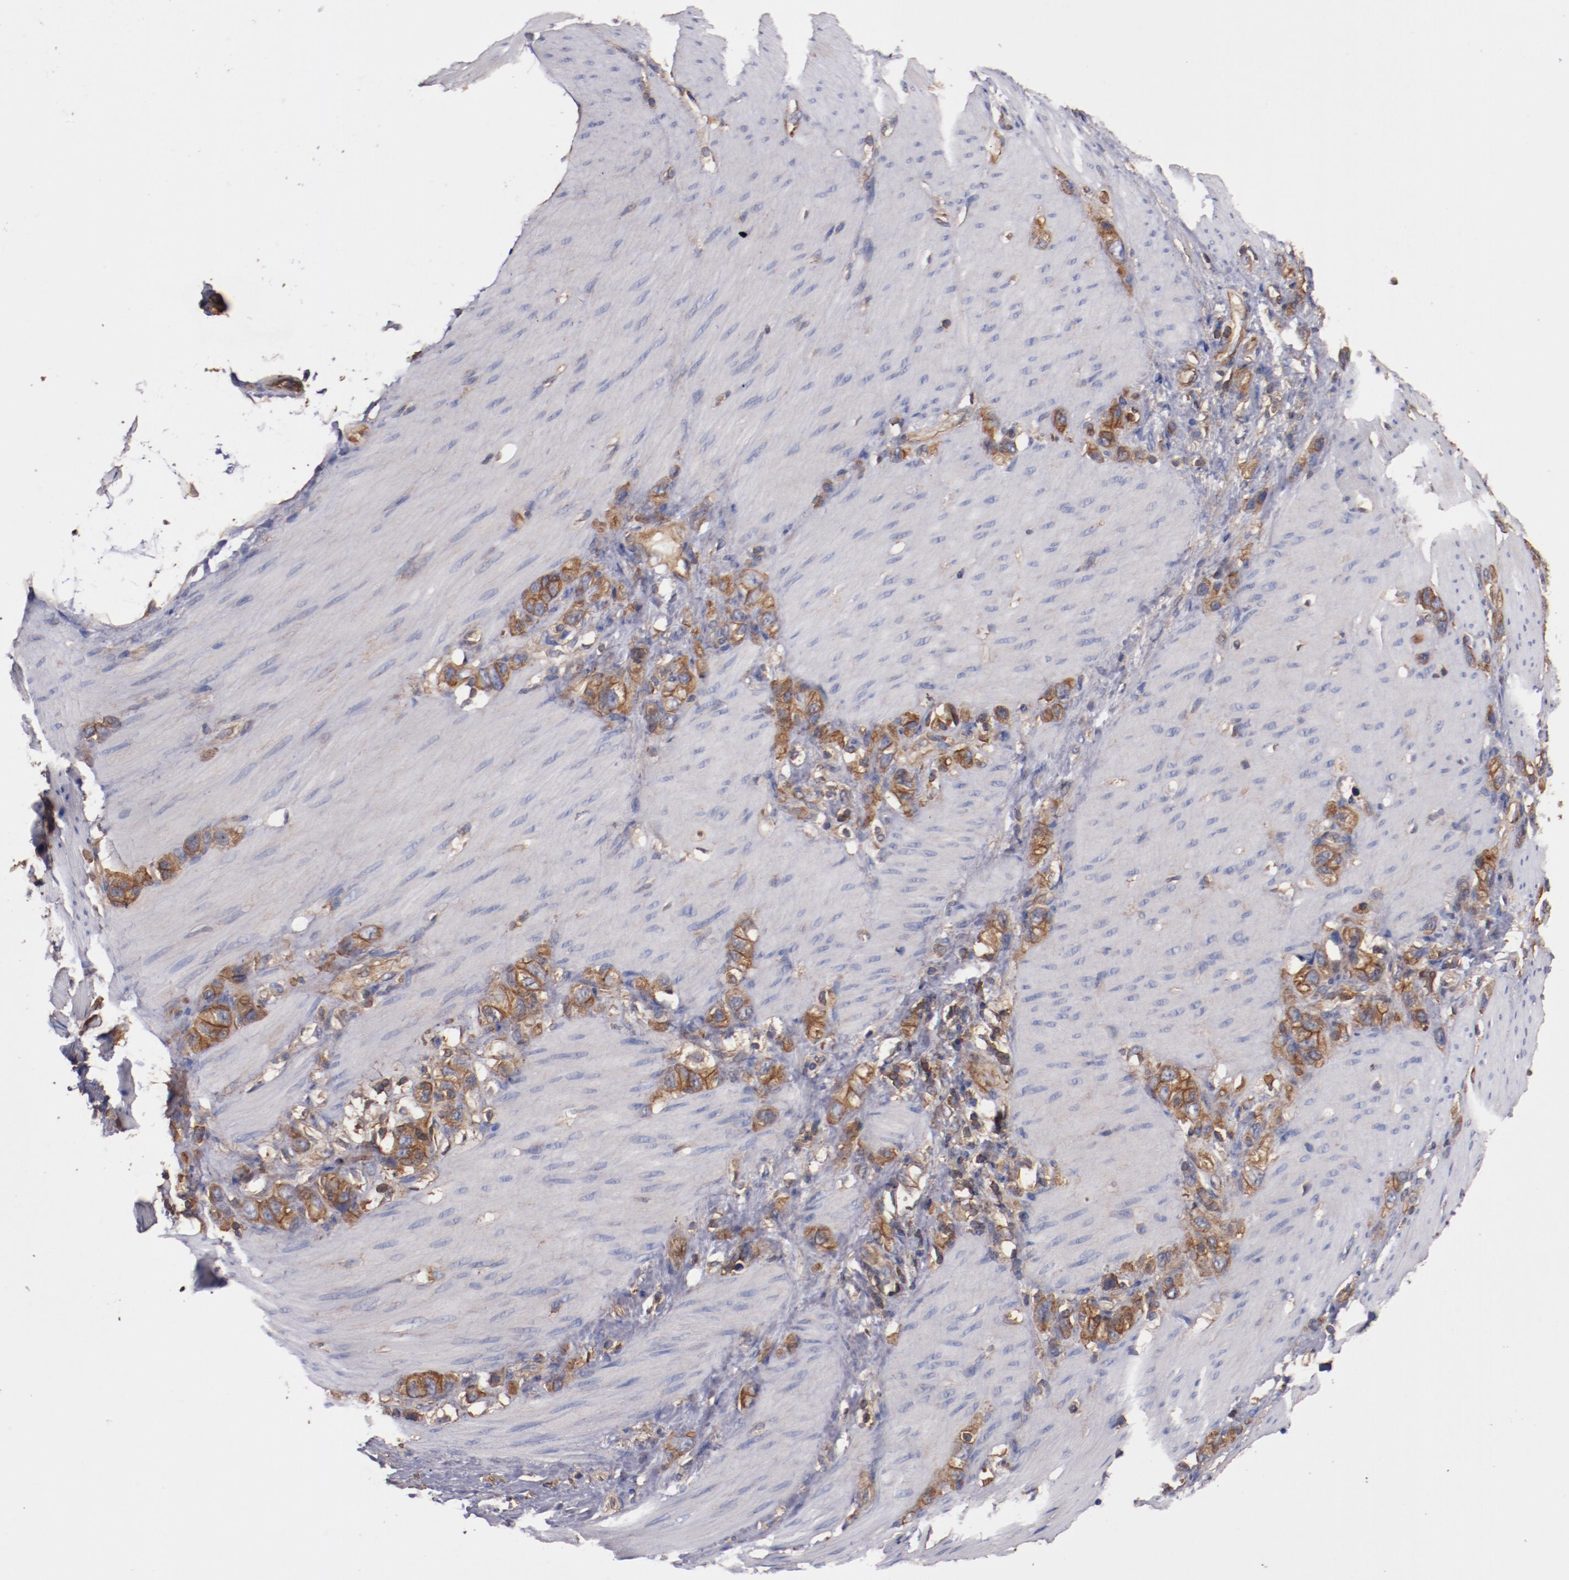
{"staining": {"intensity": "moderate", "quantity": ">75%", "location": "cytoplasmic/membranous"}, "tissue": "stomach cancer", "cell_type": "Tumor cells", "image_type": "cancer", "snomed": [{"axis": "morphology", "description": "Normal tissue, NOS"}, {"axis": "morphology", "description": "Adenocarcinoma, NOS"}, {"axis": "morphology", "description": "Adenocarcinoma, High grade"}, {"axis": "topography", "description": "Stomach, upper"}, {"axis": "topography", "description": "Stomach"}], "caption": "There is medium levels of moderate cytoplasmic/membranous expression in tumor cells of stomach cancer, as demonstrated by immunohistochemical staining (brown color).", "gene": "TMOD3", "patient": {"sex": "female", "age": 65}}